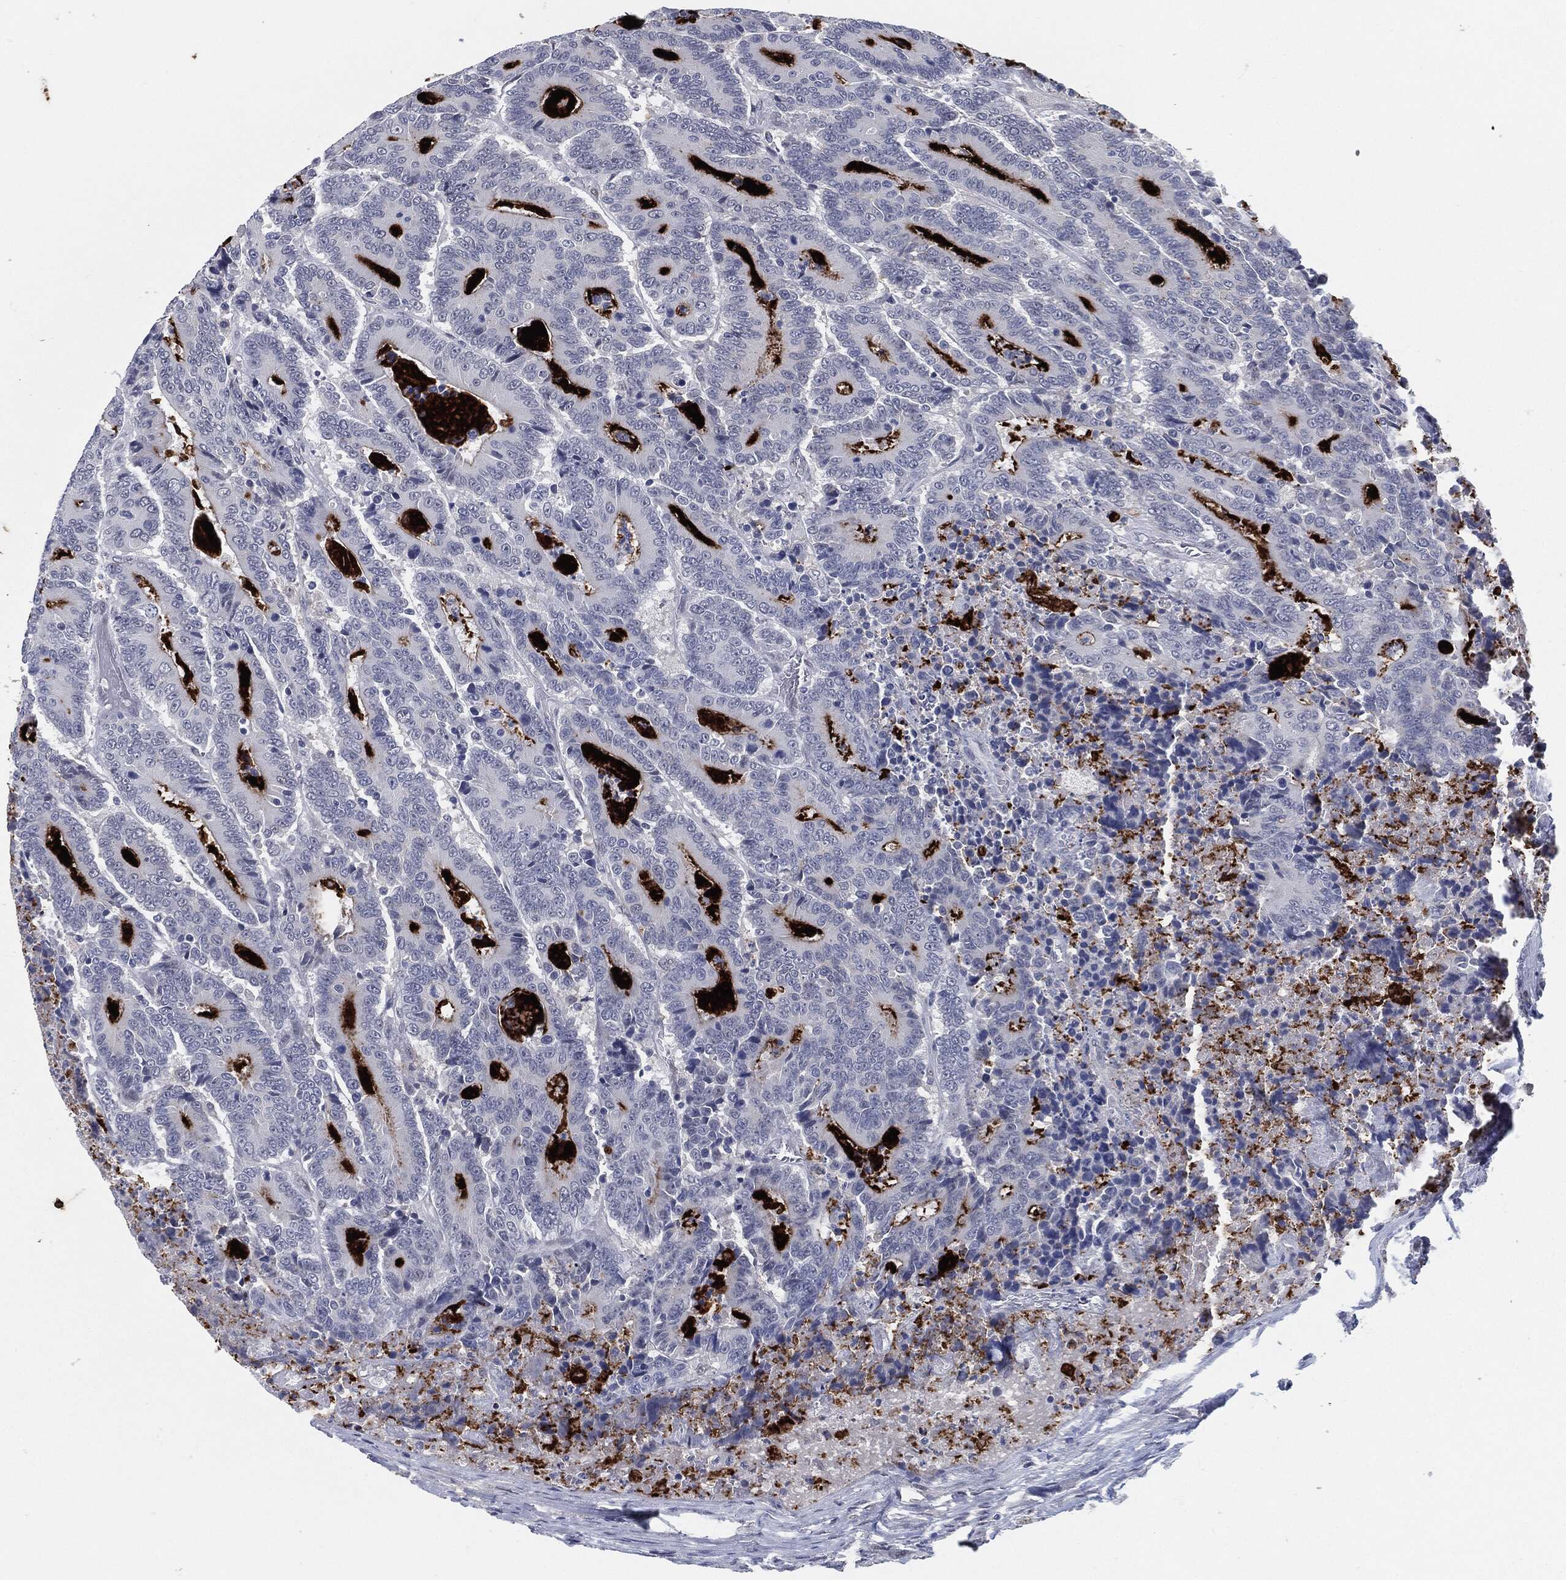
{"staining": {"intensity": "negative", "quantity": "none", "location": "none"}, "tissue": "colorectal cancer", "cell_type": "Tumor cells", "image_type": "cancer", "snomed": [{"axis": "morphology", "description": "Adenocarcinoma, NOS"}, {"axis": "topography", "description": "Colon"}], "caption": "Tumor cells show no significant expression in colorectal cancer (adenocarcinoma). Nuclei are stained in blue.", "gene": "PROM1", "patient": {"sex": "male", "age": 83}}